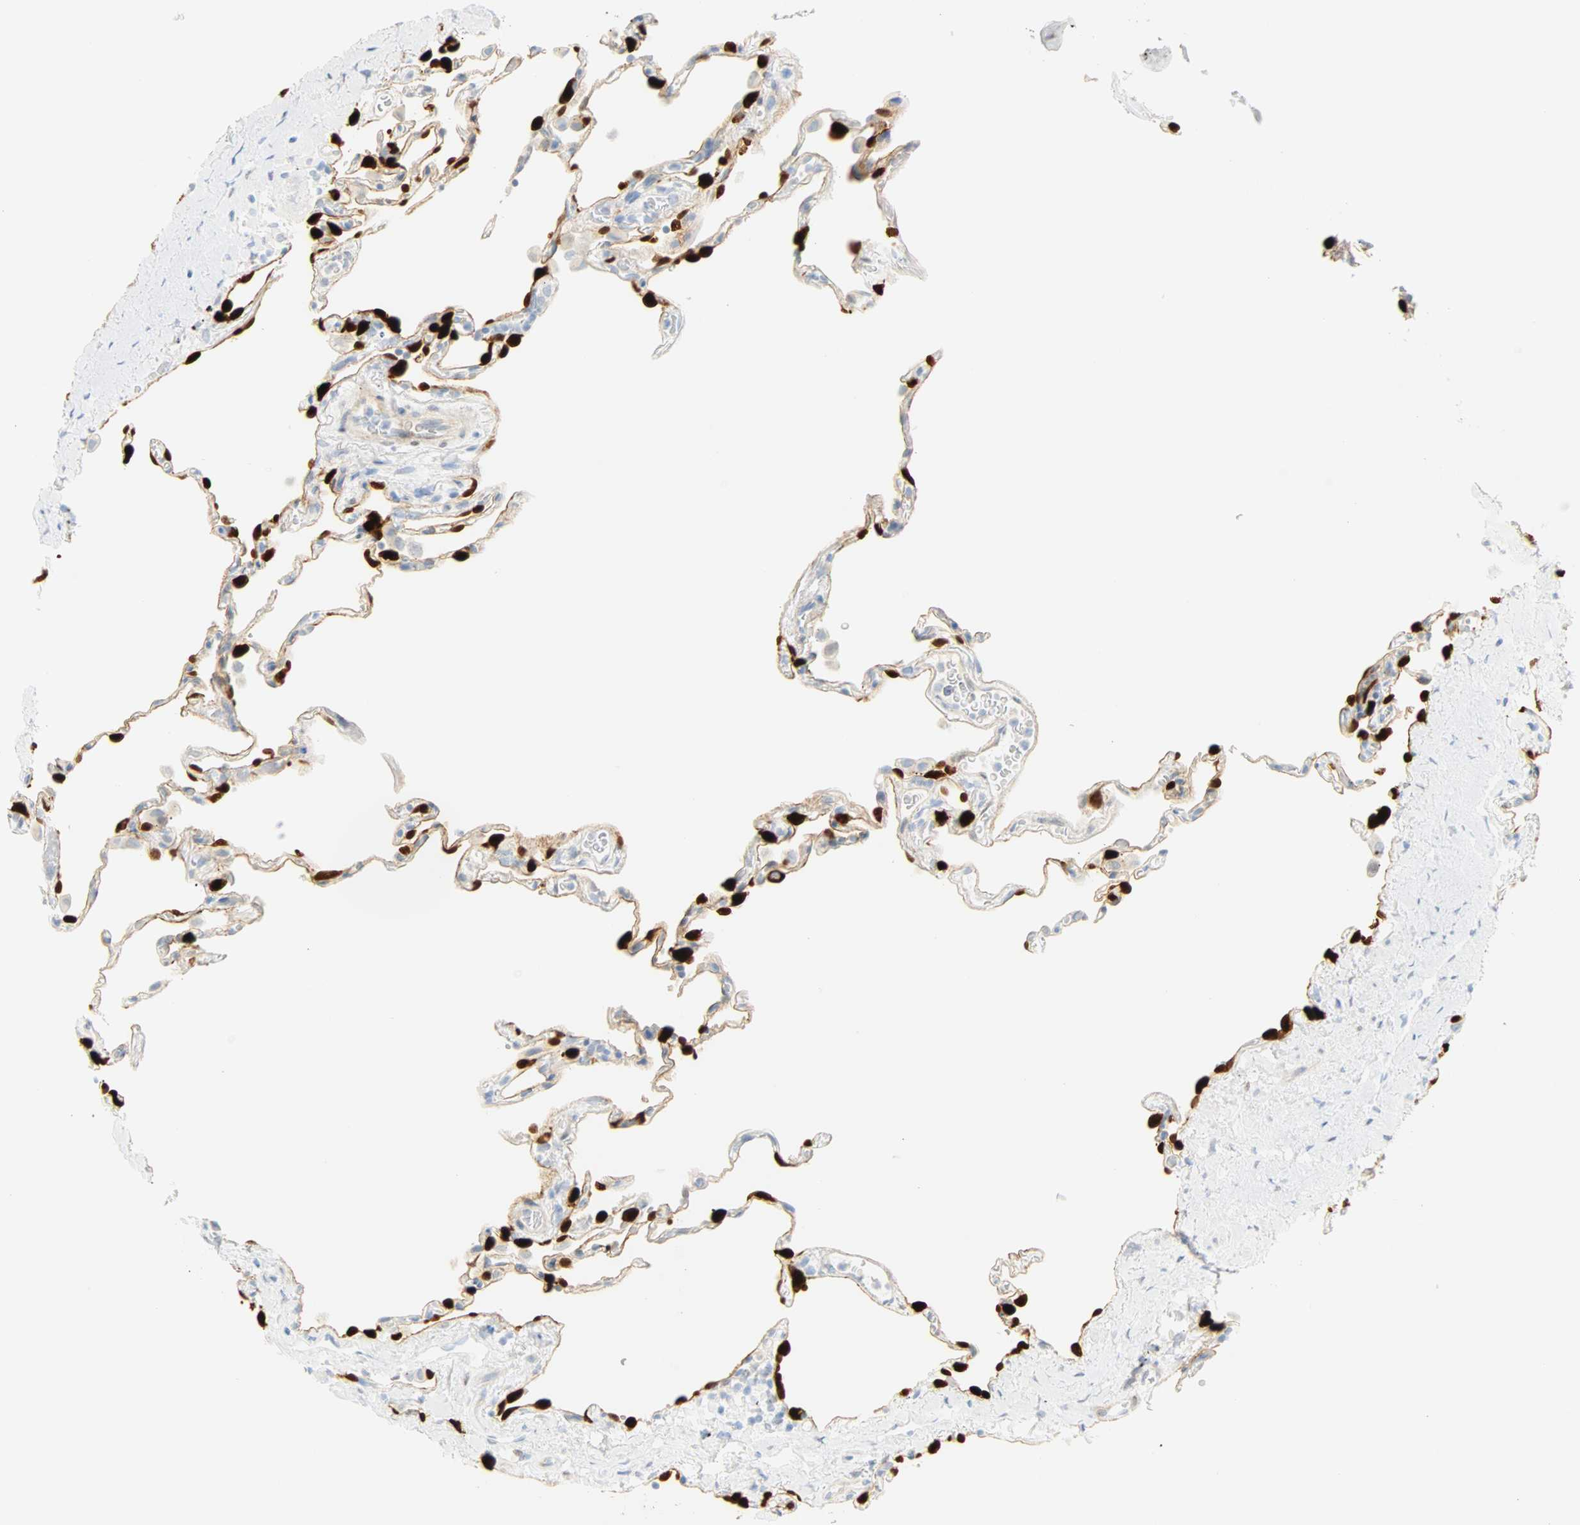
{"staining": {"intensity": "strong", "quantity": "25%-75%", "location": "cytoplasmic/membranous,nuclear"}, "tissue": "lung", "cell_type": "Alveolar cells", "image_type": "normal", "snomed": [{"axis": "morphology", "description": "Normal tissue, NOS"}, {"axis": "topography", "description": "Lung"}], "caption": "Lung stained for a protein (brown) displays strong cytoplasmic/membranous,nuclear positive expression in approximately 25%-75% of alveolar cells.", "gene": "SELENBP1", "patient": {"sex": "male", "age": 59}}